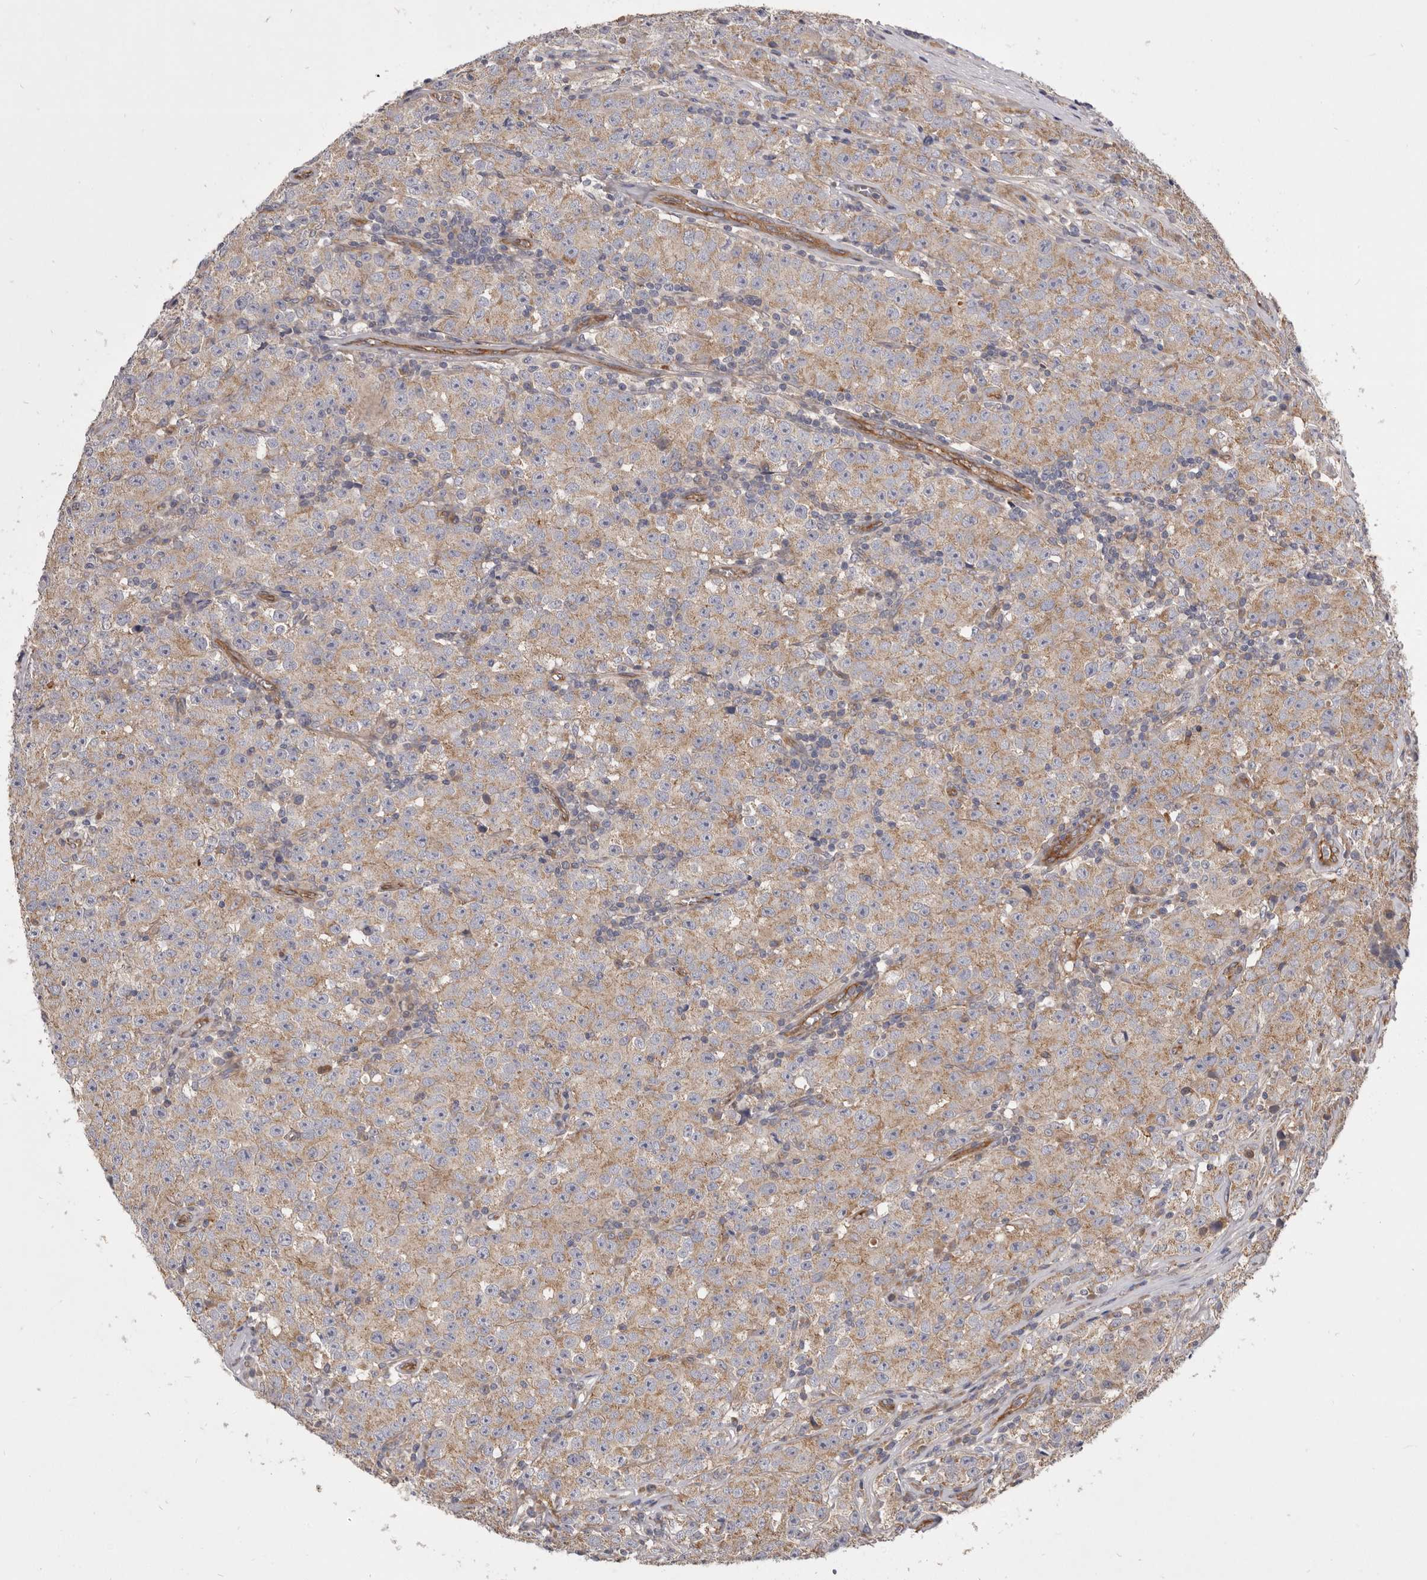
{"staining": {"intensity": "weak", "quantity": "<25%", "location": "cytoplasmic/membranous"}, "tissue": "testis cancer", "cell_type": "Tumor cells", "image_type": "cancer", "snomed": [{"axis": "morphology", "description": "Seminoma, NOS"}, {"axis": "morphology", "description": "Carcinoma, Embryonal, NOS"}, {"axis": "topography", "description": "Testis"}], "caption": "IHC histopathology image of neoplastic tissue: human testis seminoma stained with DAB reveals no significant protein positivity in tumor cells. (IHC, brightfield microscopy, high magnification).", "gene": "VPS45", "patient": {"sex": "male", "age": 43}}